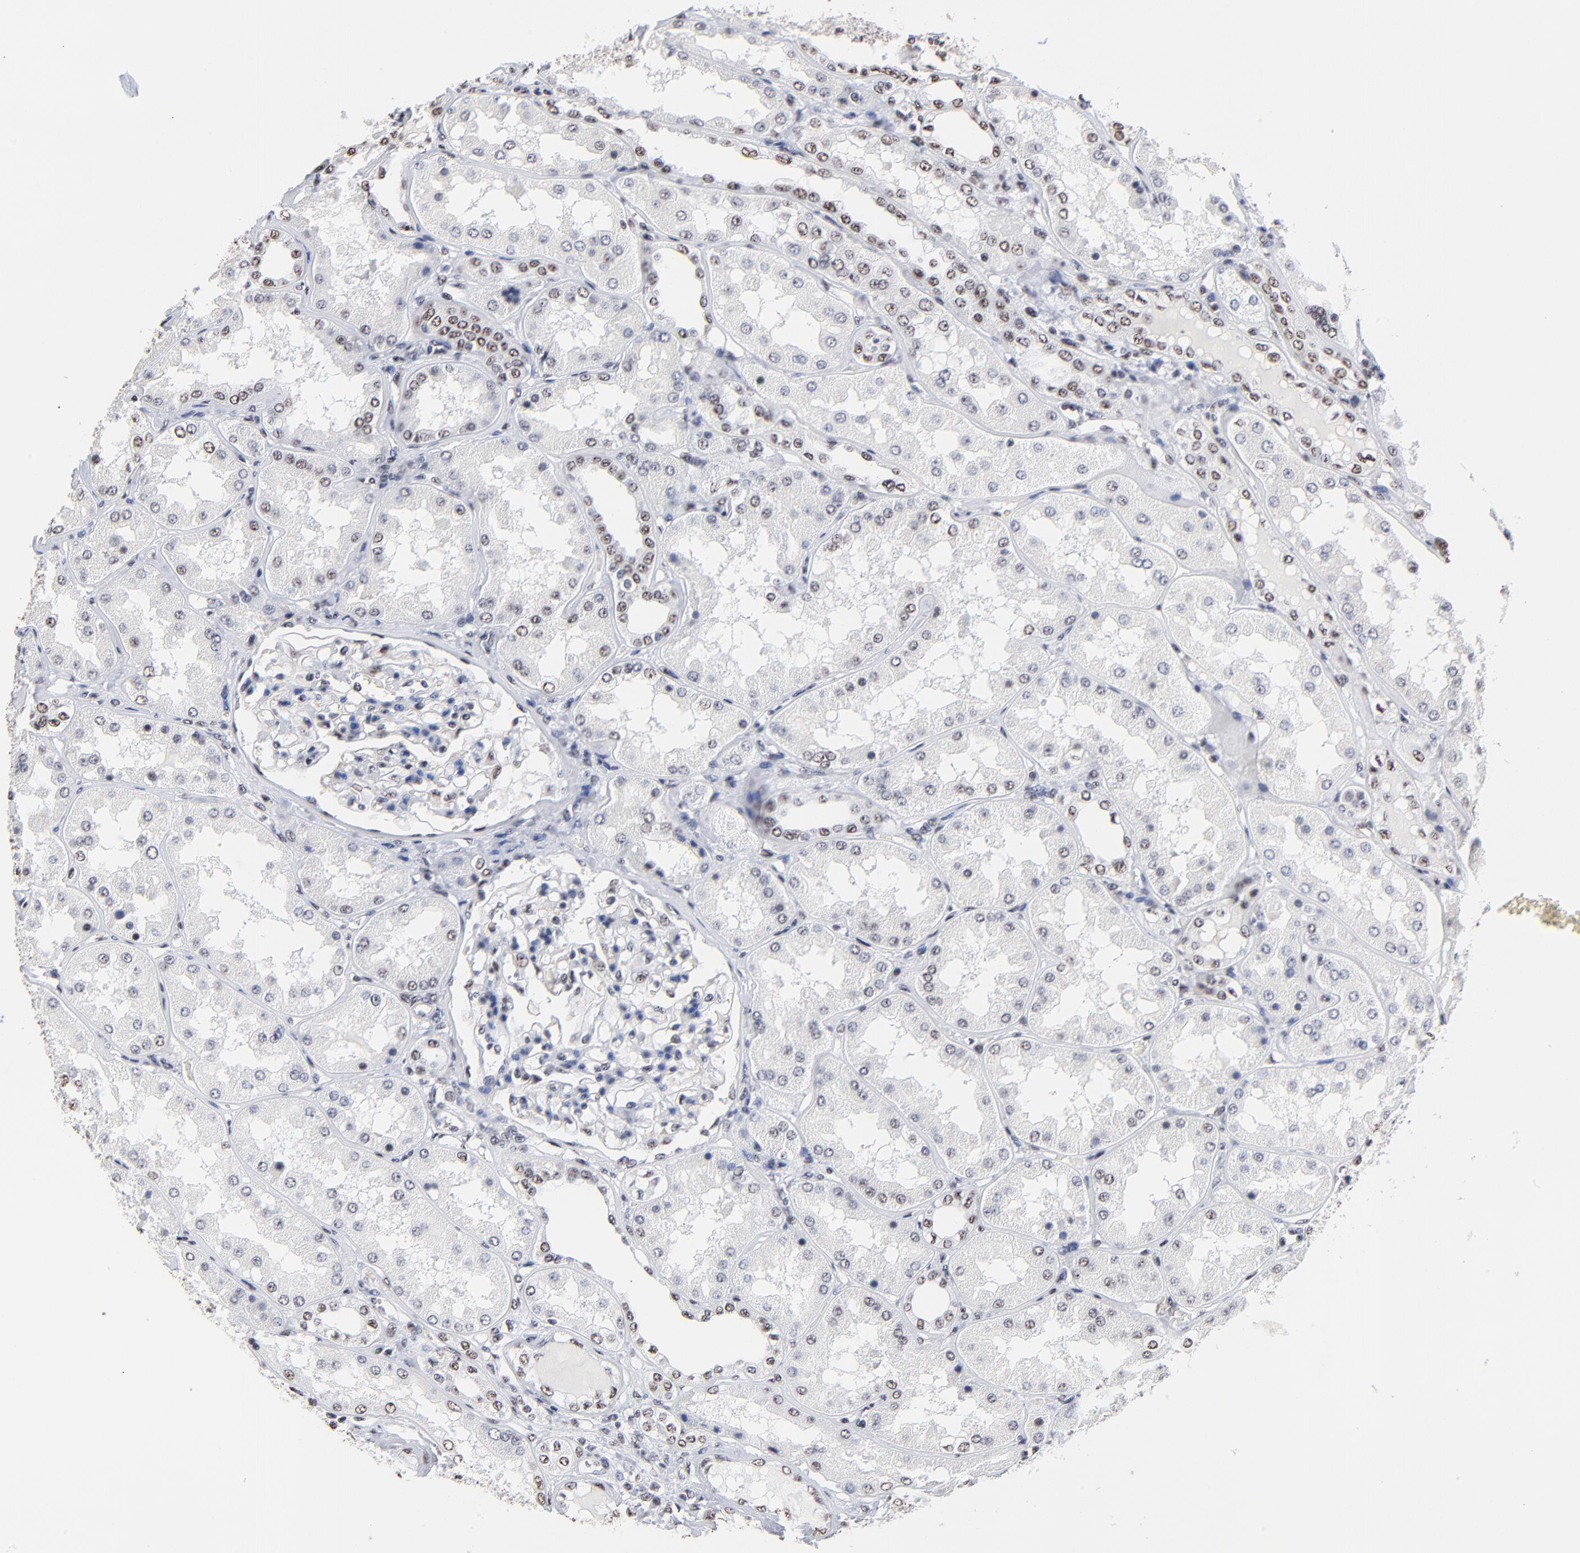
{"staining": {"intensity": "weak", "quantity": "<25%", "location": "nuclear"}, "tissue": "kidney", "cell_type": "Cells in glomeruli", "image_type": "normal", "snomed": [{"axis": "morphology", "description": "Normal tissue, NOS"}, {"axis": "topography", "description": "Kidney"}], "caption": "A high-resolution photomicrograph shows IHC staining of unremarkable kidney, which exhibits no significant expression in cells in glomeruli.", "gene": "MBD4", "patient": {"sex": "female", "age": 56}}